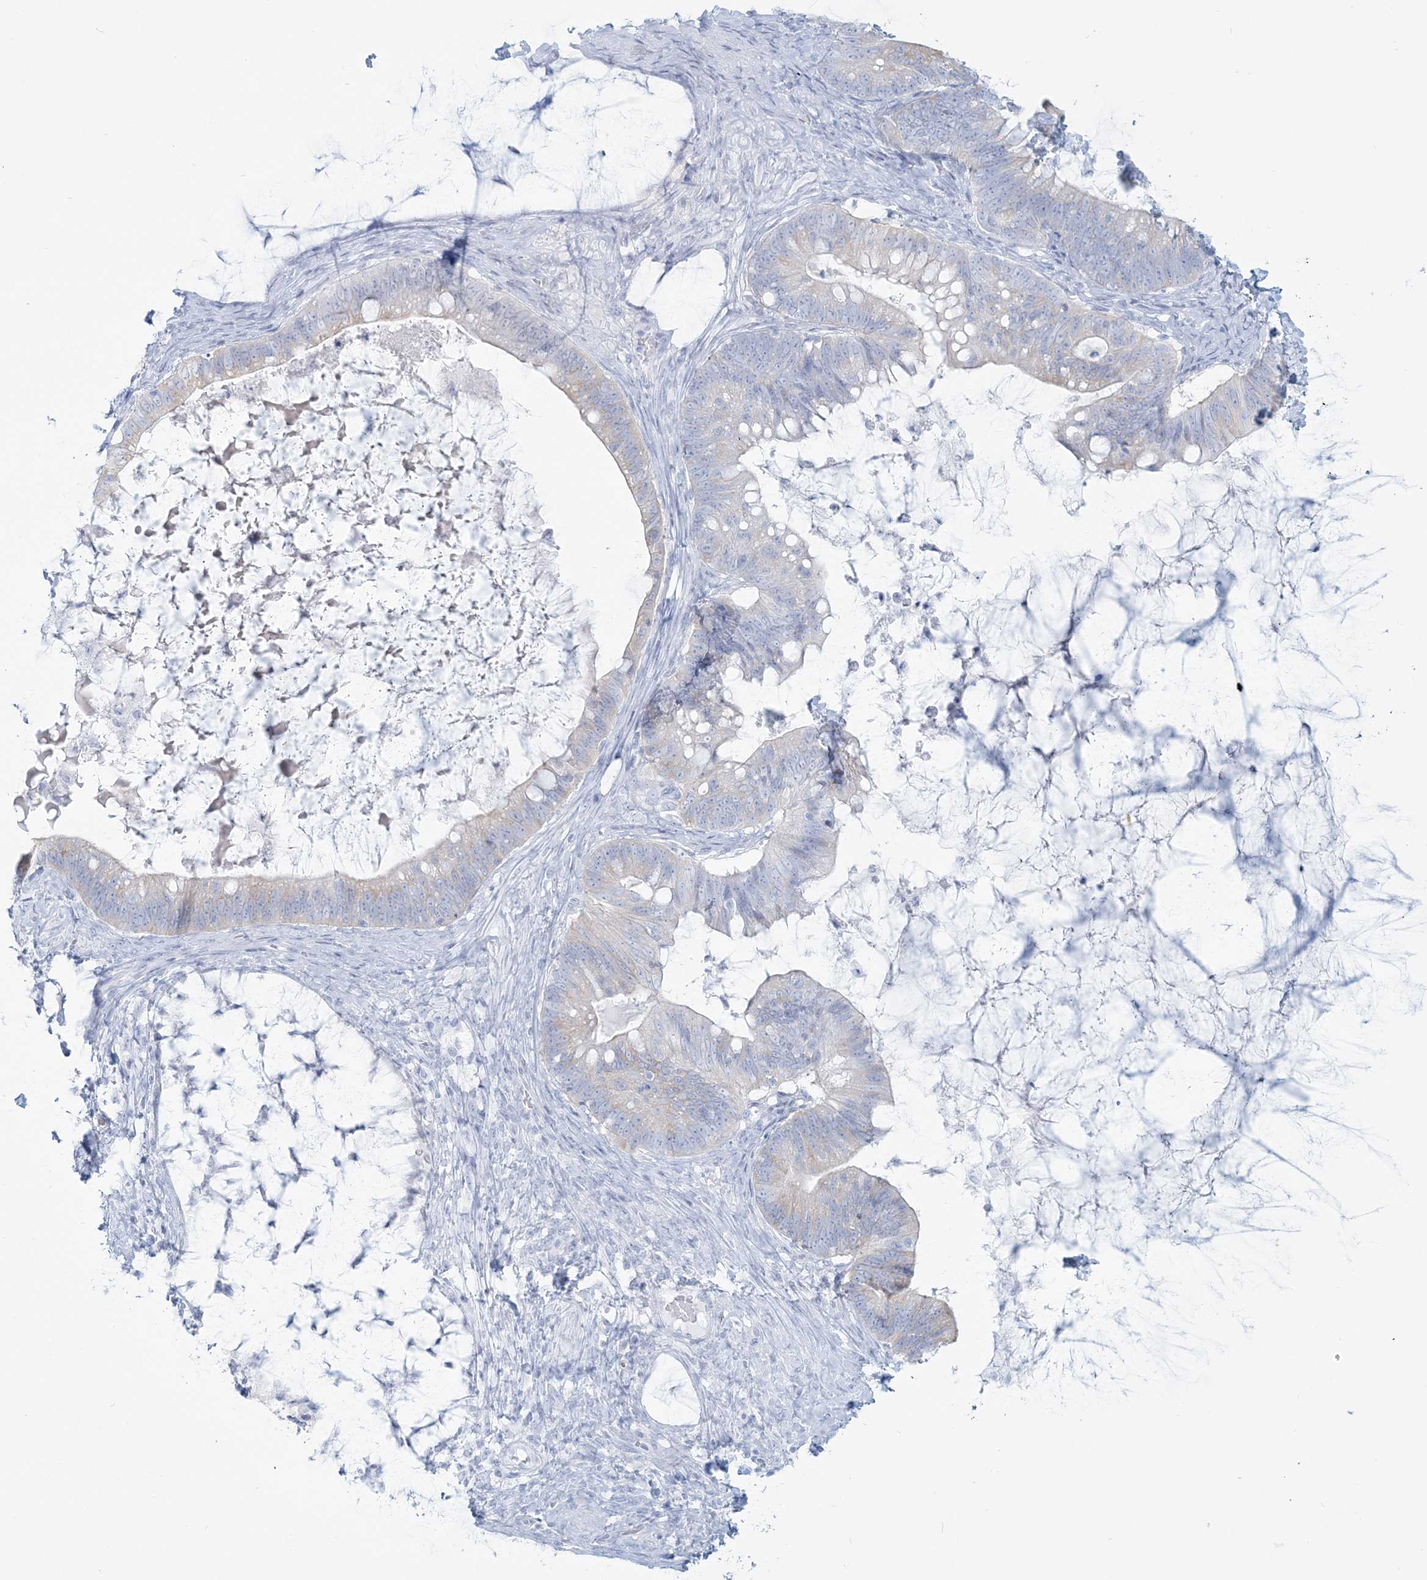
{"staining": {"intensity": "negative", "quantity": "none", "location": "none"}, "tissue": "ovarian cancer", "cell_type": "Tumor cells", "image_type": "cancer", "snomed": [{"axis": "morphology", "description": "Cystadenocarcinoma, mucinous, NOS"}, {"axis": "topography", "description": "Ovary"}], "caption": "This is a histopathology image of IHC staining of ovarian cancer (mucinous cystadenocarcinoma), which shows no staining in tumor cells.", "gene": "ADGB", "patient": {"sex": "female", "age": 61}}